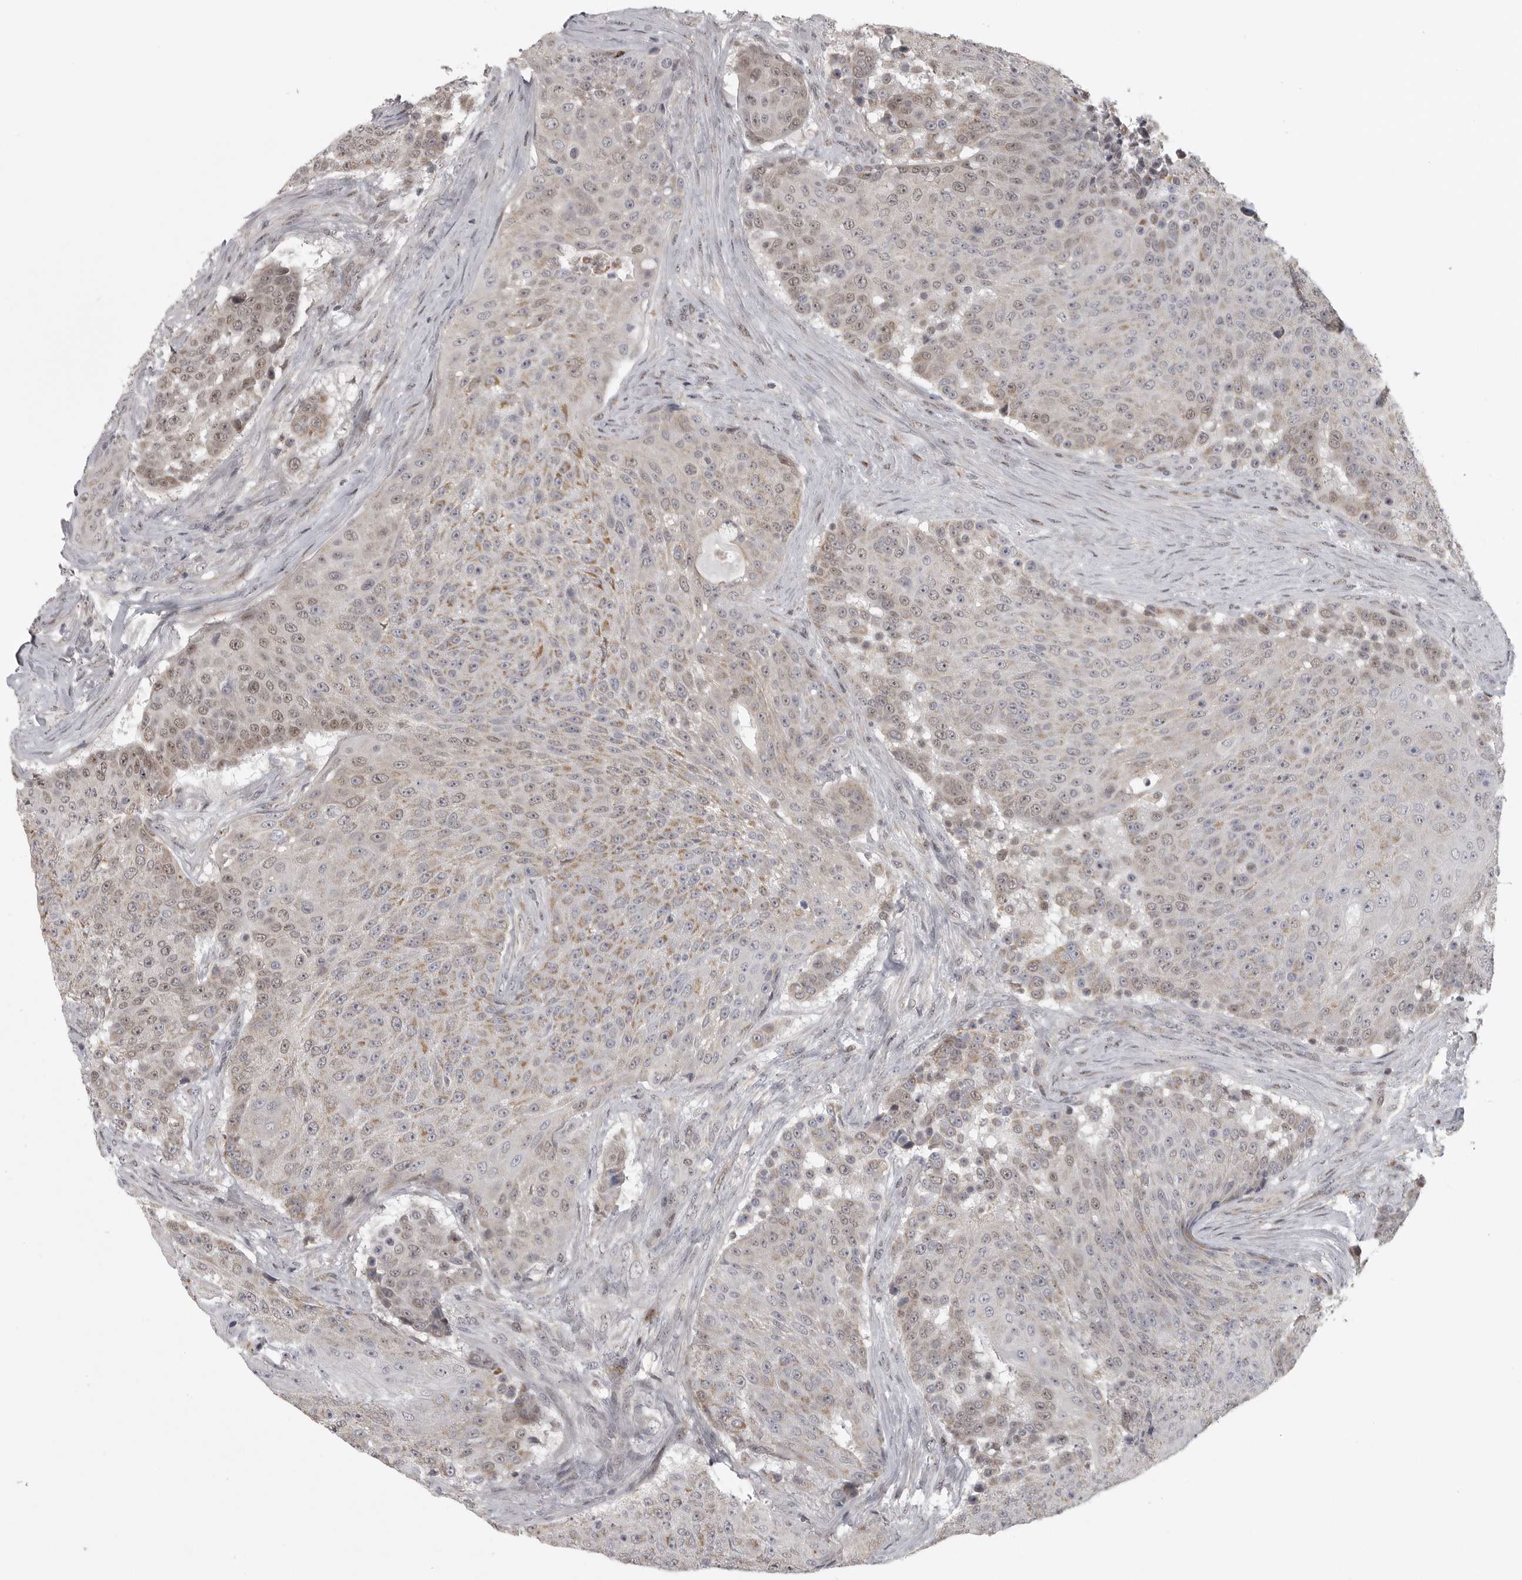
{"staining": {"intensity": "weak", "quantity": "25%-75%", "location": "cytoplasmic/membranous,nuclear"}, "tissue": "urothelial cancer", "cell_type": "Tumor cells", "image_type": "cancer", "snomed": [{"axis": "morphology", "description": "Urothelial carcinoma, High grade"}, {"axis": "topography", "description": "Urinary bladder"}], "caption": "The image demonstrates a brown stain indicating the presence of a protein in the cytoplasmic/membranous and nuclear of tumor cells in urothelial cancer.", "gene": "POLE2", "patient": {"sex": "female", "age": 63}}